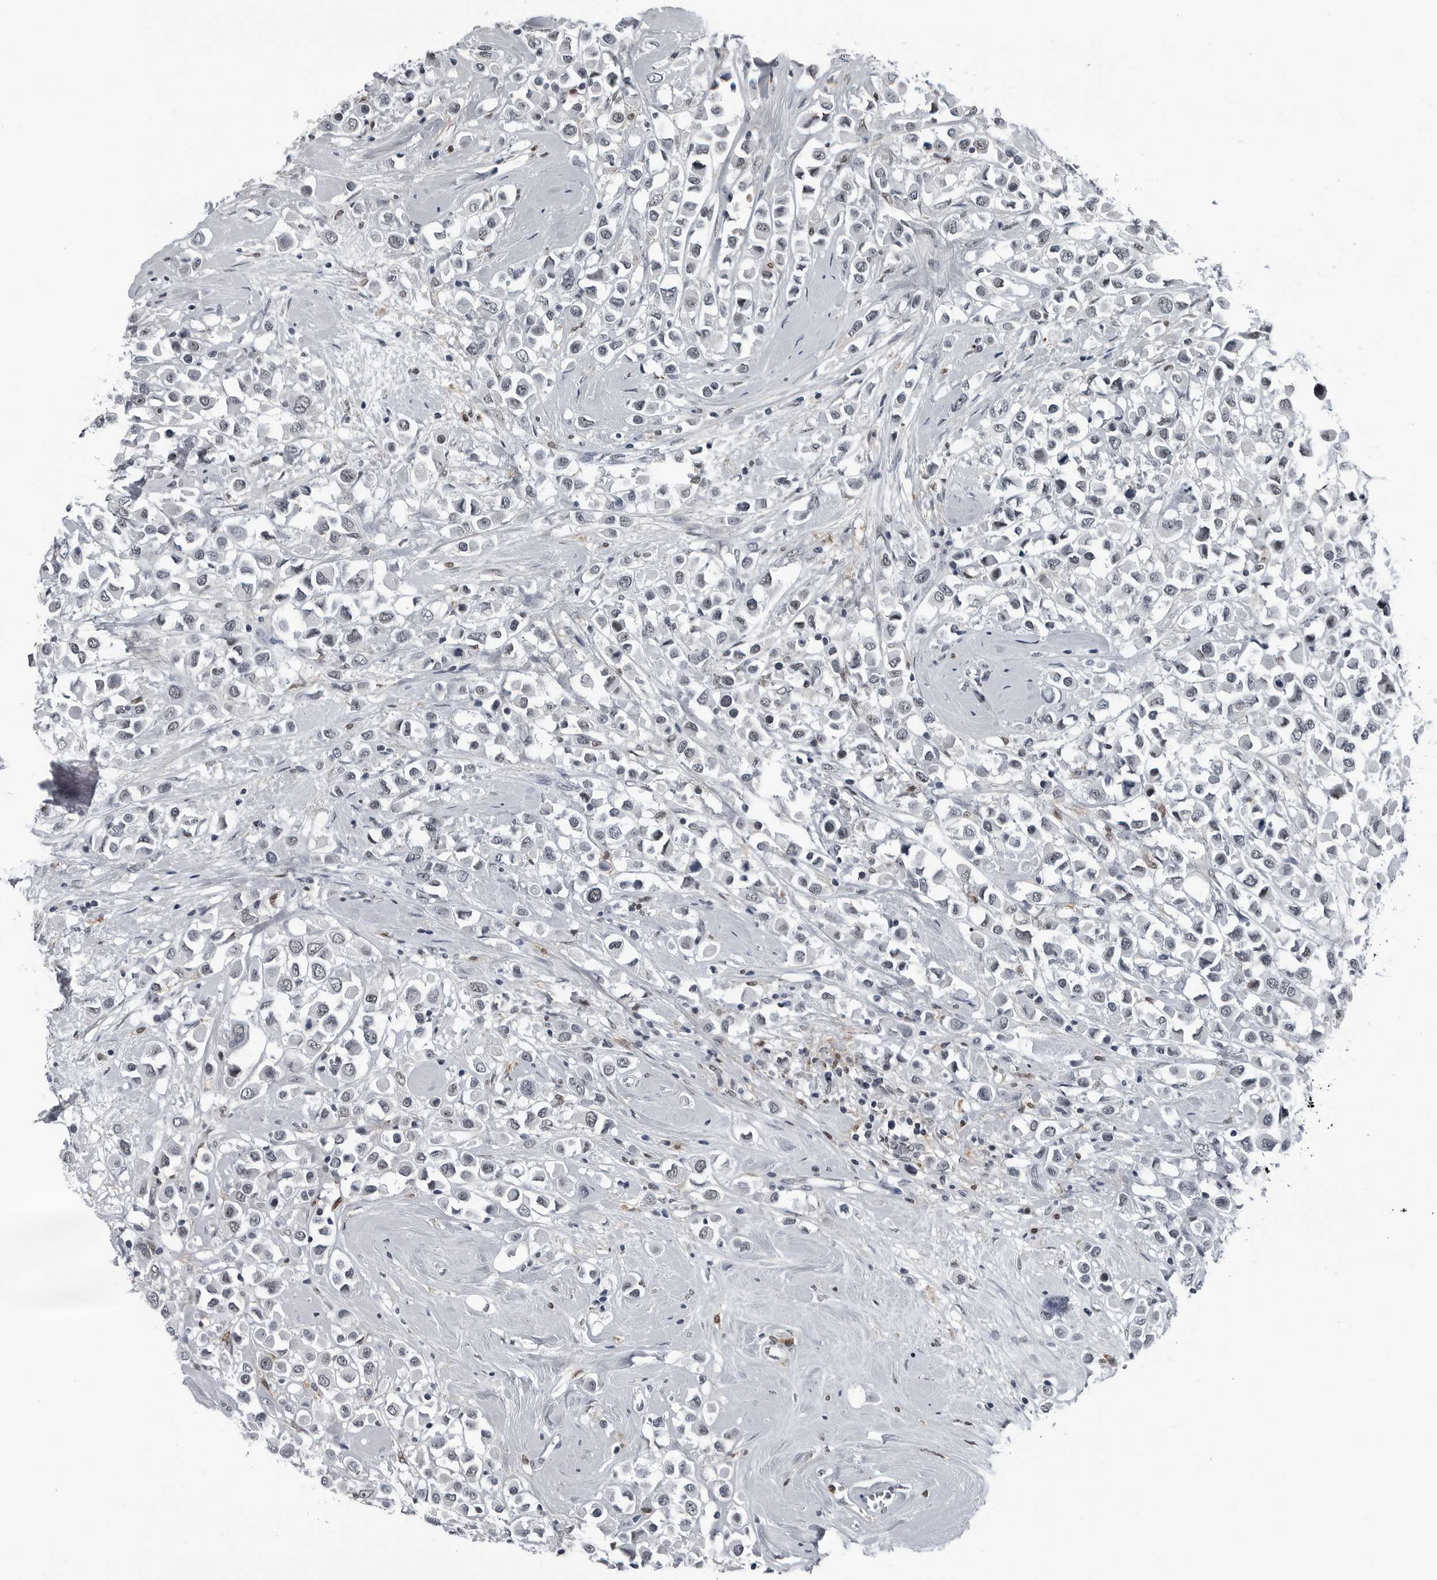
{"staining": {"intensity": "negative", "quantity": "none", "location": "none"}, "tissue": "breast cancer", "cell_type": "Tumor cells", "image_type": "cancer", "snomed": [{"axis": "morphology", "description": "Duct carcinoma"}, {"axis": "topography", "description": "Breast"}], "caption": "This is an IHC image of human breast cancer (invasive ductal carcinoma). There is no staining in tumor cells.", "gene": "AKR1A1", "patient": {"sex": "female", "age": 61}}